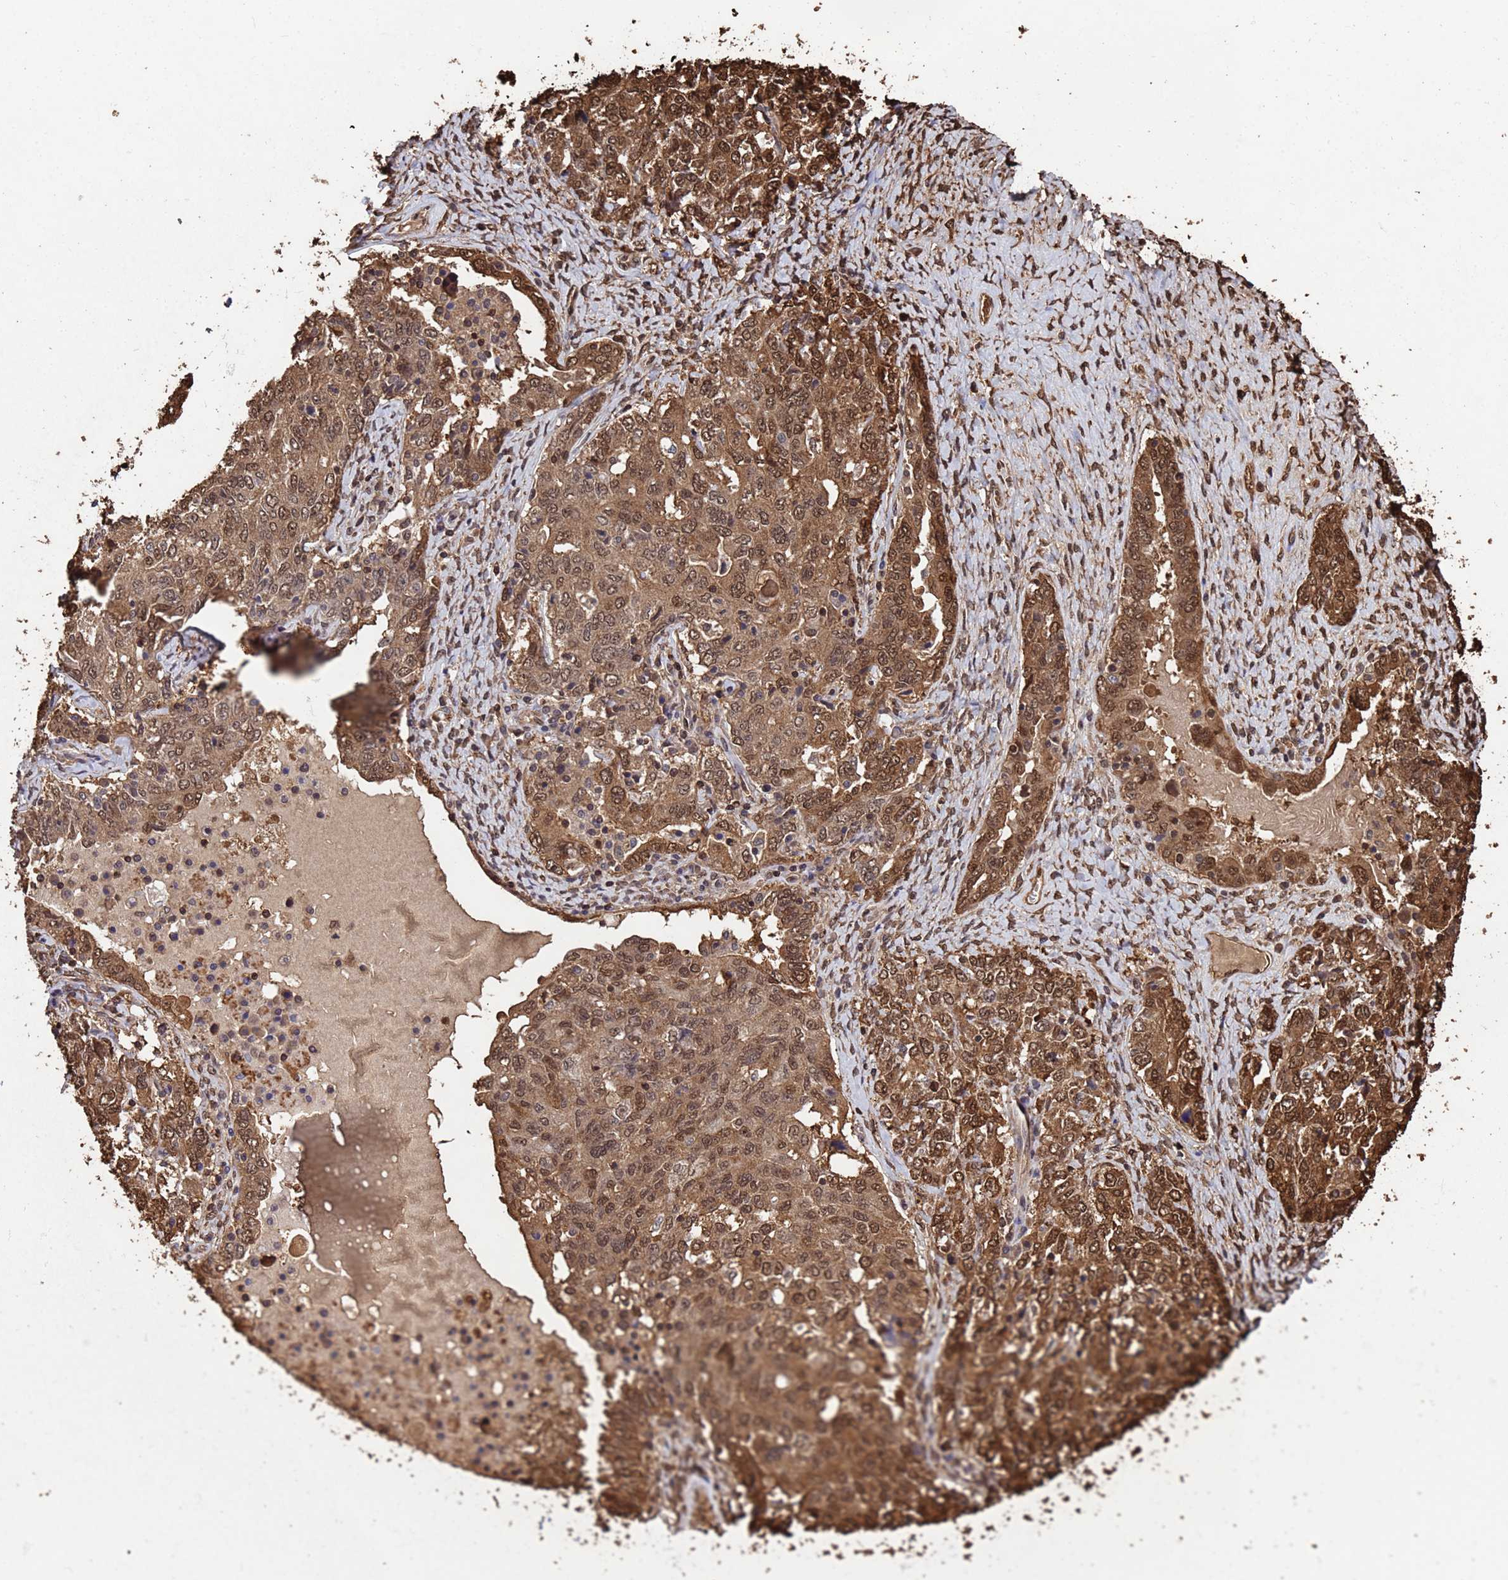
{"staining": {"intensity": "moderate", "quantity": ">75%", "location": "cytoplasmic/membranous,nuclear"}, "tissue": "ovarian cancer", "cell_type": "Tumor cells", "image_type": "cancer", "snomed": [{"axis": "morphology", "description": "Carcinoma, endometroid"}, {"axis": "topography", "description": "Ovary"}], "caption": "A brown stain shows moderate cytoplasmic/membranous and nuclear staining of a protein in ovarian cancer (endometroid carcinoma) tumor cells.", "gene": "SUMO4", "patient": {"sex": "female", "age": 62}}